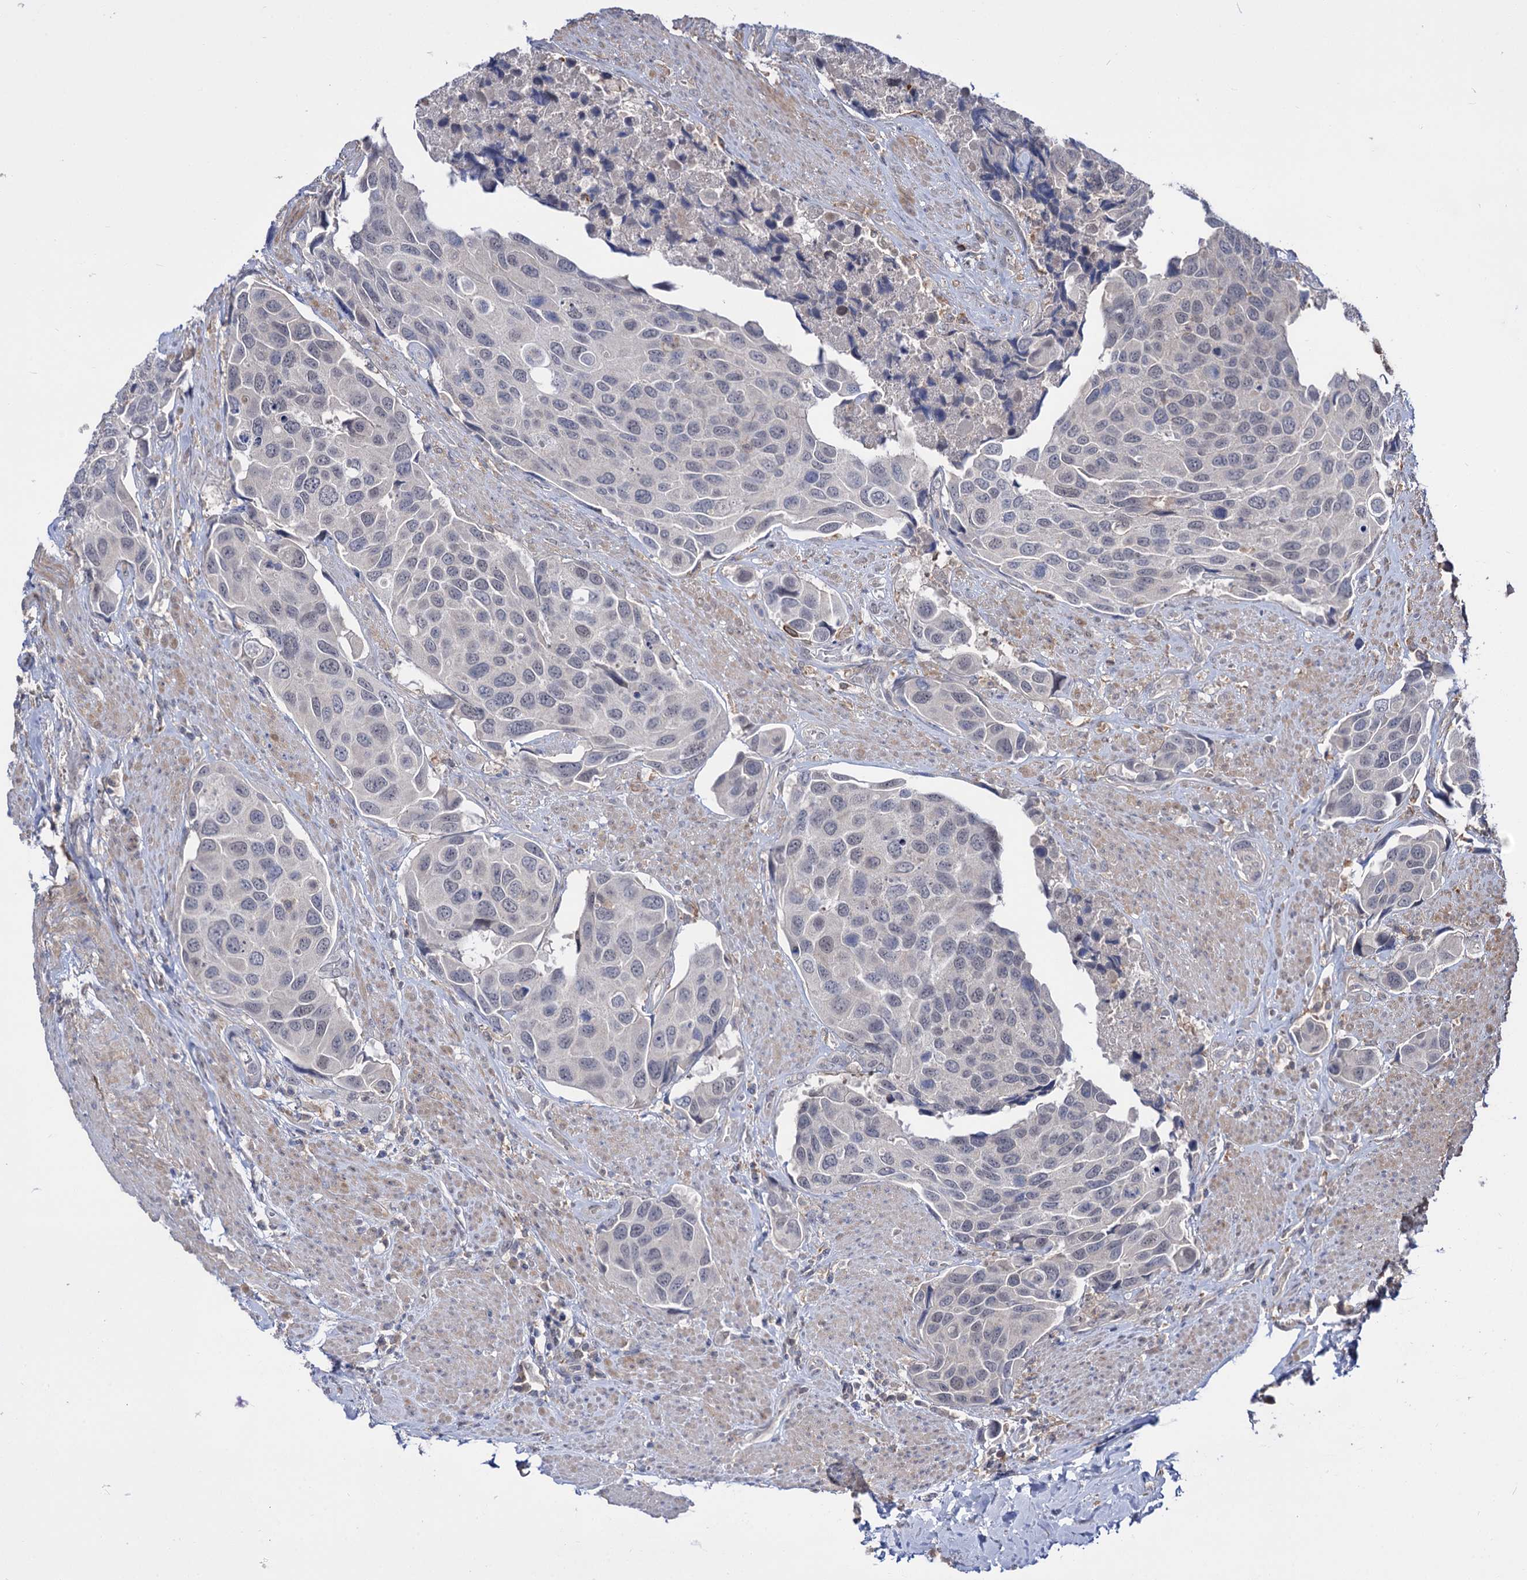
{"staining": {"intensity": "negative", "quantity": "none", "location": "none"}, "tissue": "urothelial cancer", "cell_type": "Tumor cells", "image_type": "cancer", "snomed": [{"axis": "morphology", "description": "Urothelial carcinoma, High grade"}, {"axis": "topography", "description": "Urinary bladder"}], "caption": "Protein analysis of urothelial carcinoma (high-grade) exhibits no significant staining in tumor cells.", "gene": "NEK10", "patient": {"sex": "male", "age": 74}}